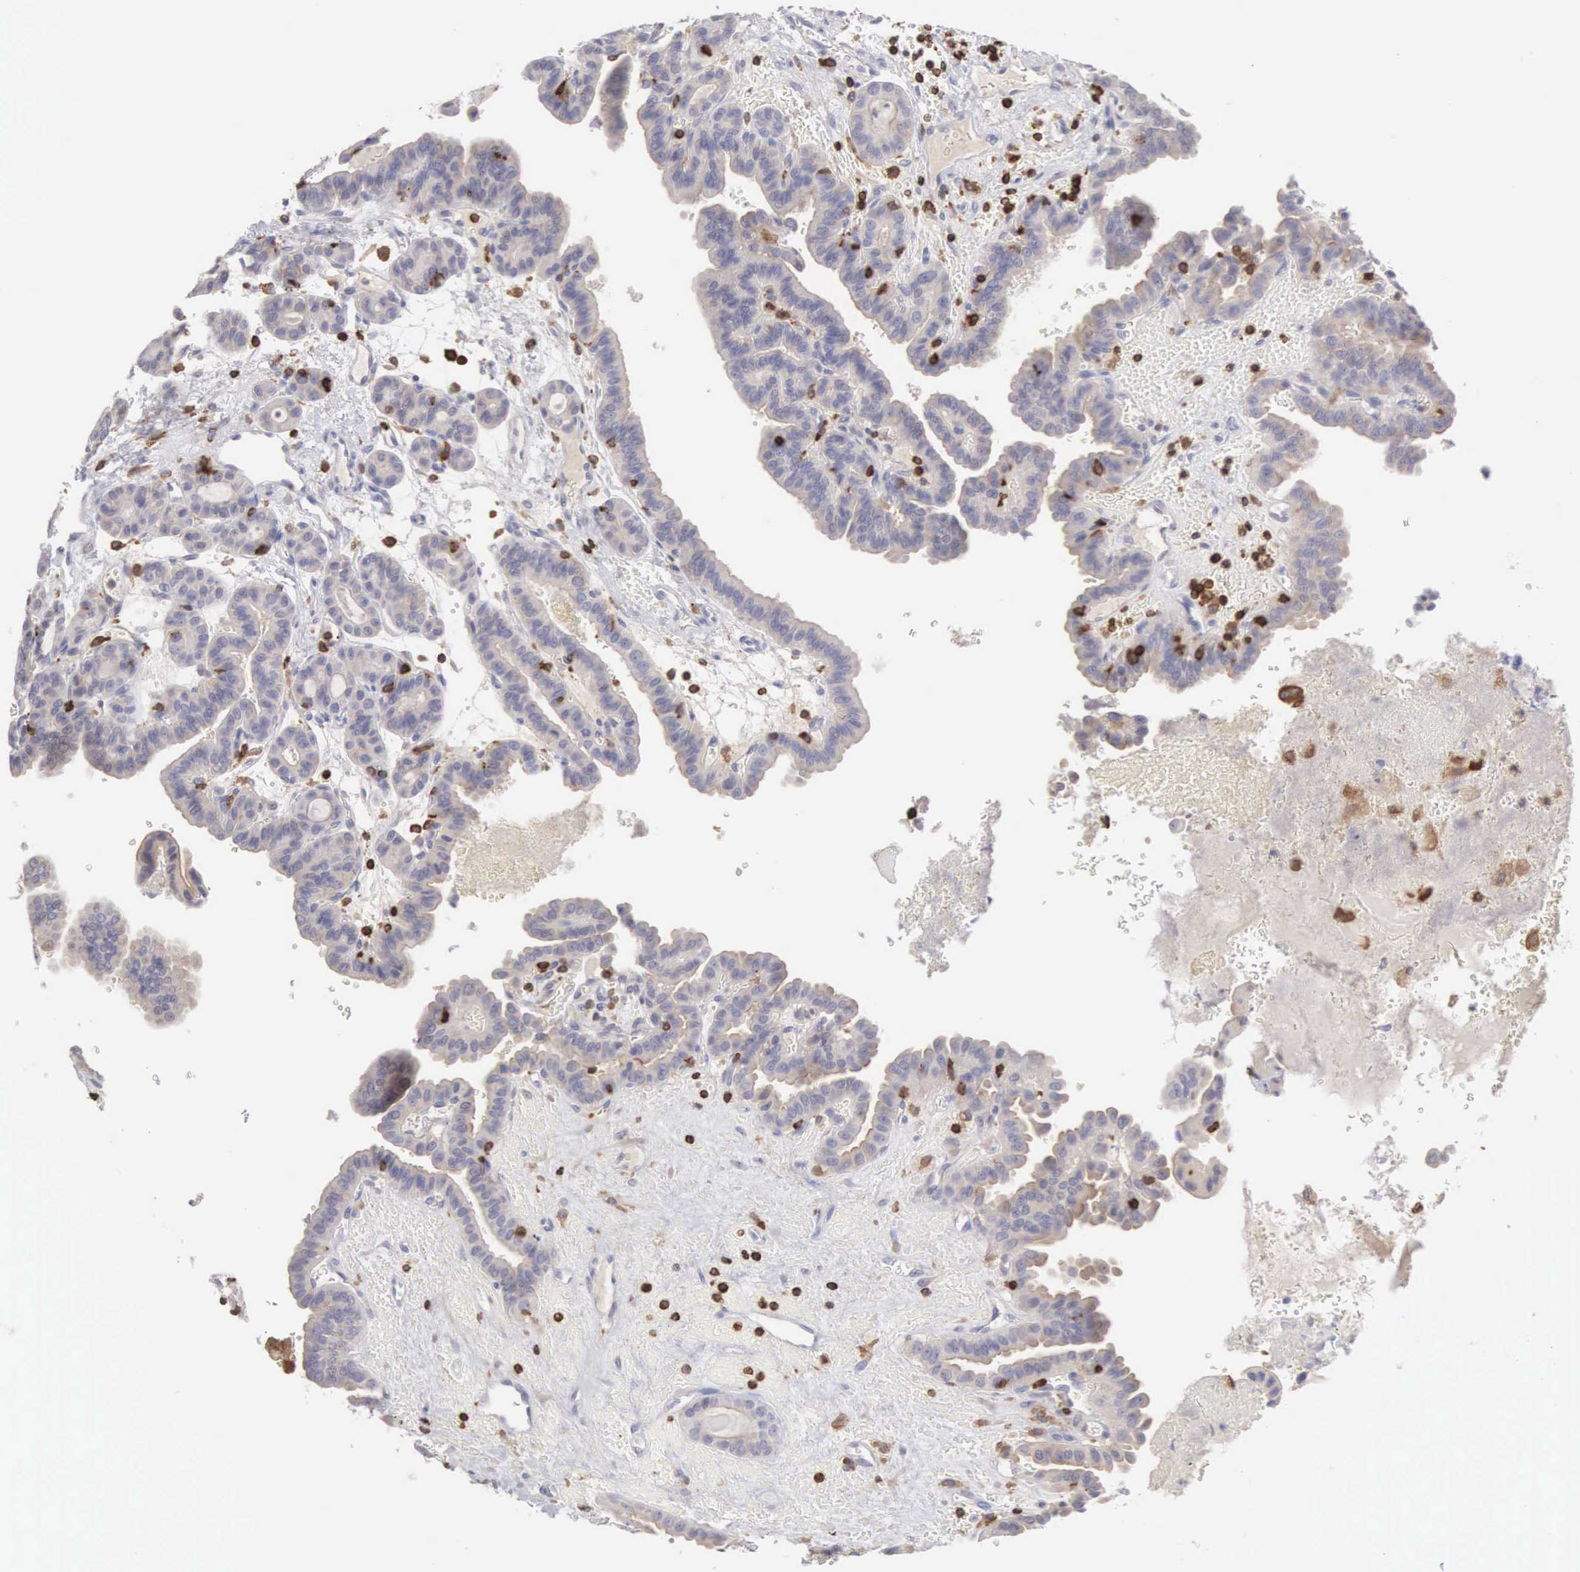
{"staining": {"intensity": "weak", "quantity": "25%-75%", "location": "cytoplasmic/membranous"}, "tissue": "thyroid cancer", "cell_type": "Tumor cells", "image_type": "cancer", "snomed": [{"axis": "morphology", "description": "Papillary adenocarcinoma, NOS"}, {"axis": "topography", "description": "Thyroid gland"}], "caption": "This is an image of immunohistochemistry (IHC) staining of papillary adenocarcinoma (thyroid), which shows weak staining in the cytoplasmic/membranous of tumor cells.", "gene": "SH3BP1", "patient": {"sex": "male", "age": 87}}